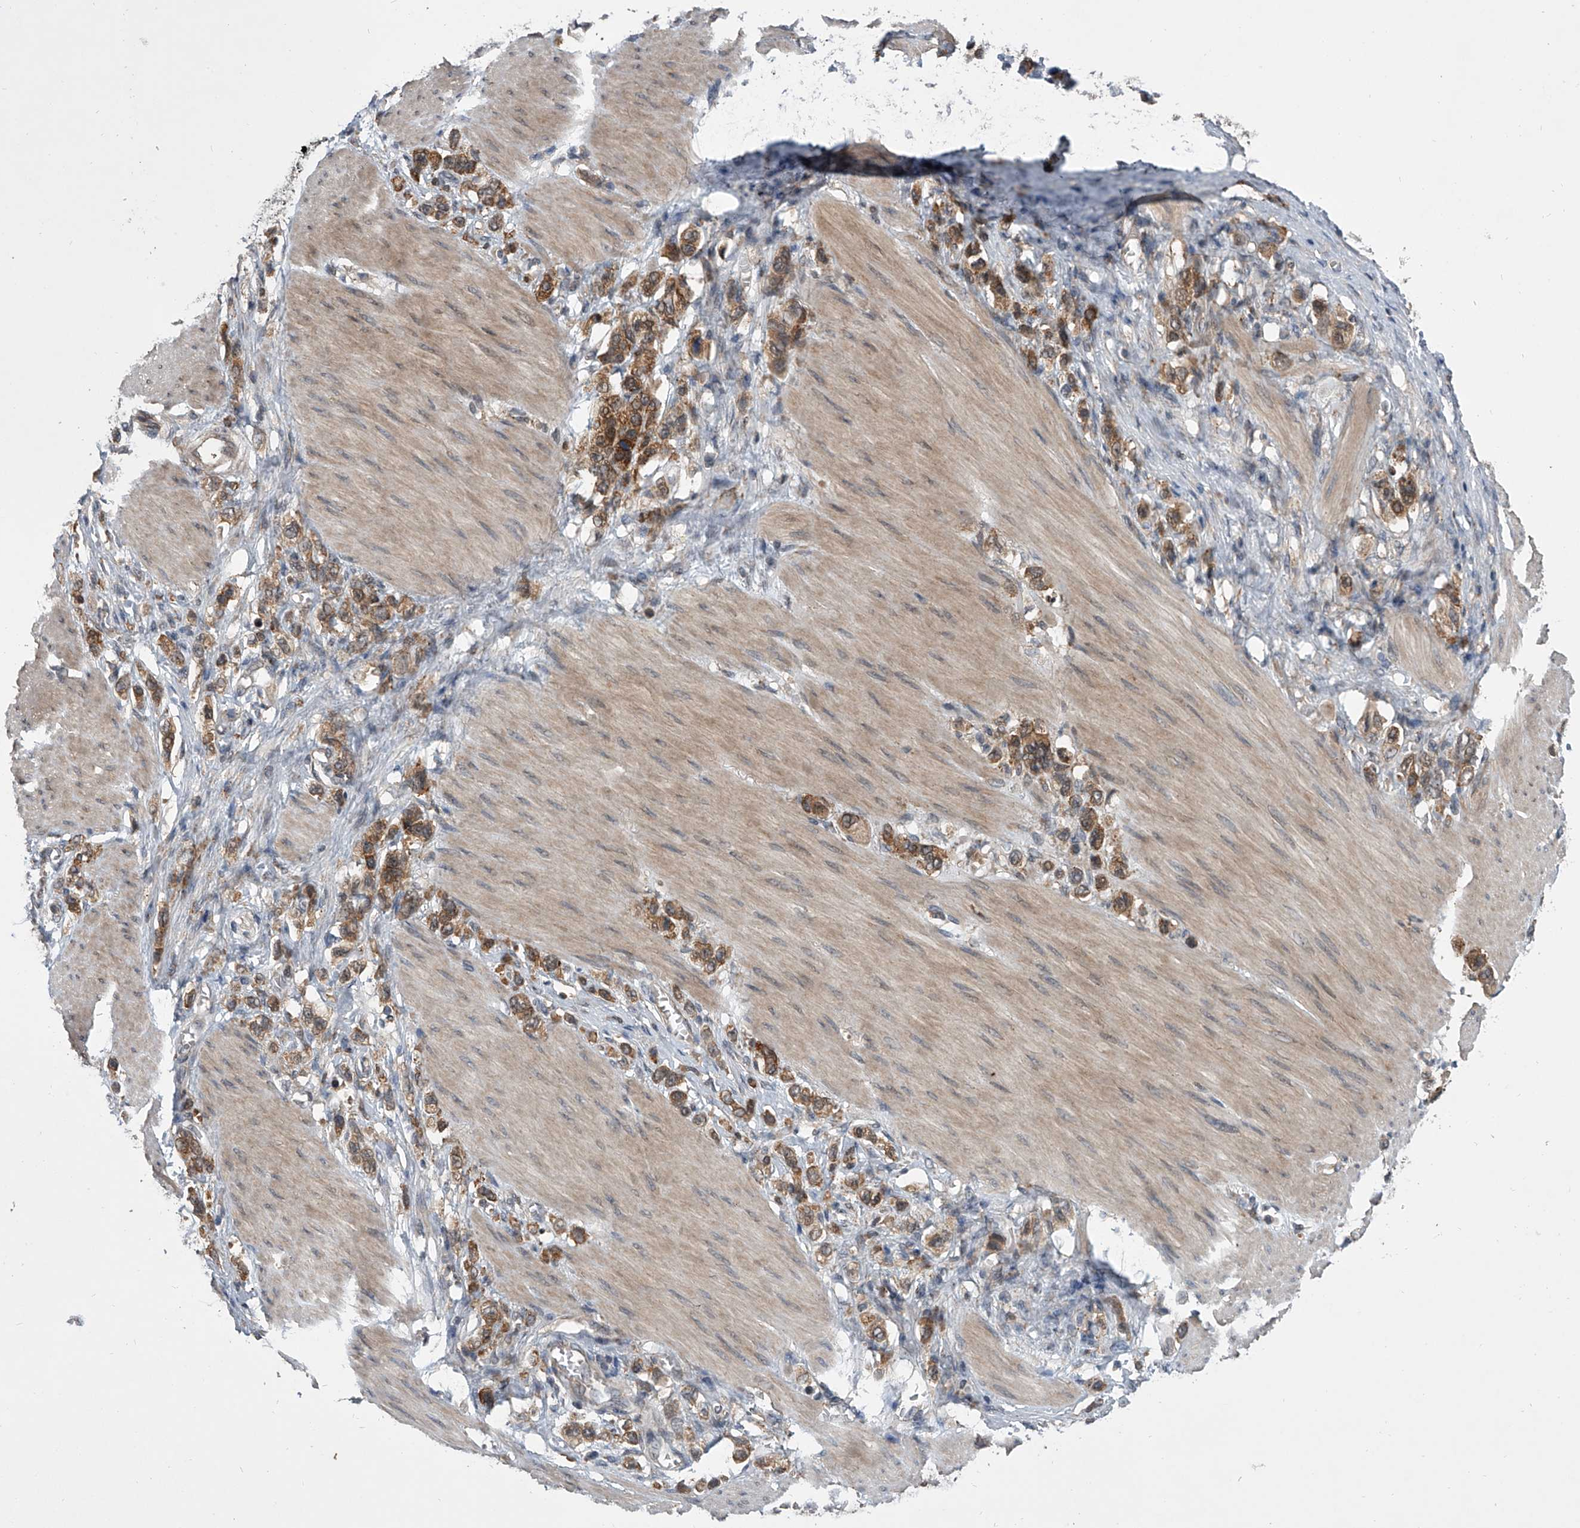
{"staining": {"intensity": "moderate", "quantity": ">75%", "location": "cytoplasmic/membranous"}, "tissue": "stomach cancer", "cell_type": "Tumor cells", "image_type": "cancer", "snomed": [{"axis": "morphology", "description": "Adenocarcinoma, NOS"}, {"axis": "topography", "description": "Stomach"}], "caption": "Protein expression analysis of human stomach cancer reveals moderate cytoplasmic/membranous expression in approximately >75% of tumor cells.", "gene": "GEMIN8", "patient": {"sex": "female", "age": 65}}